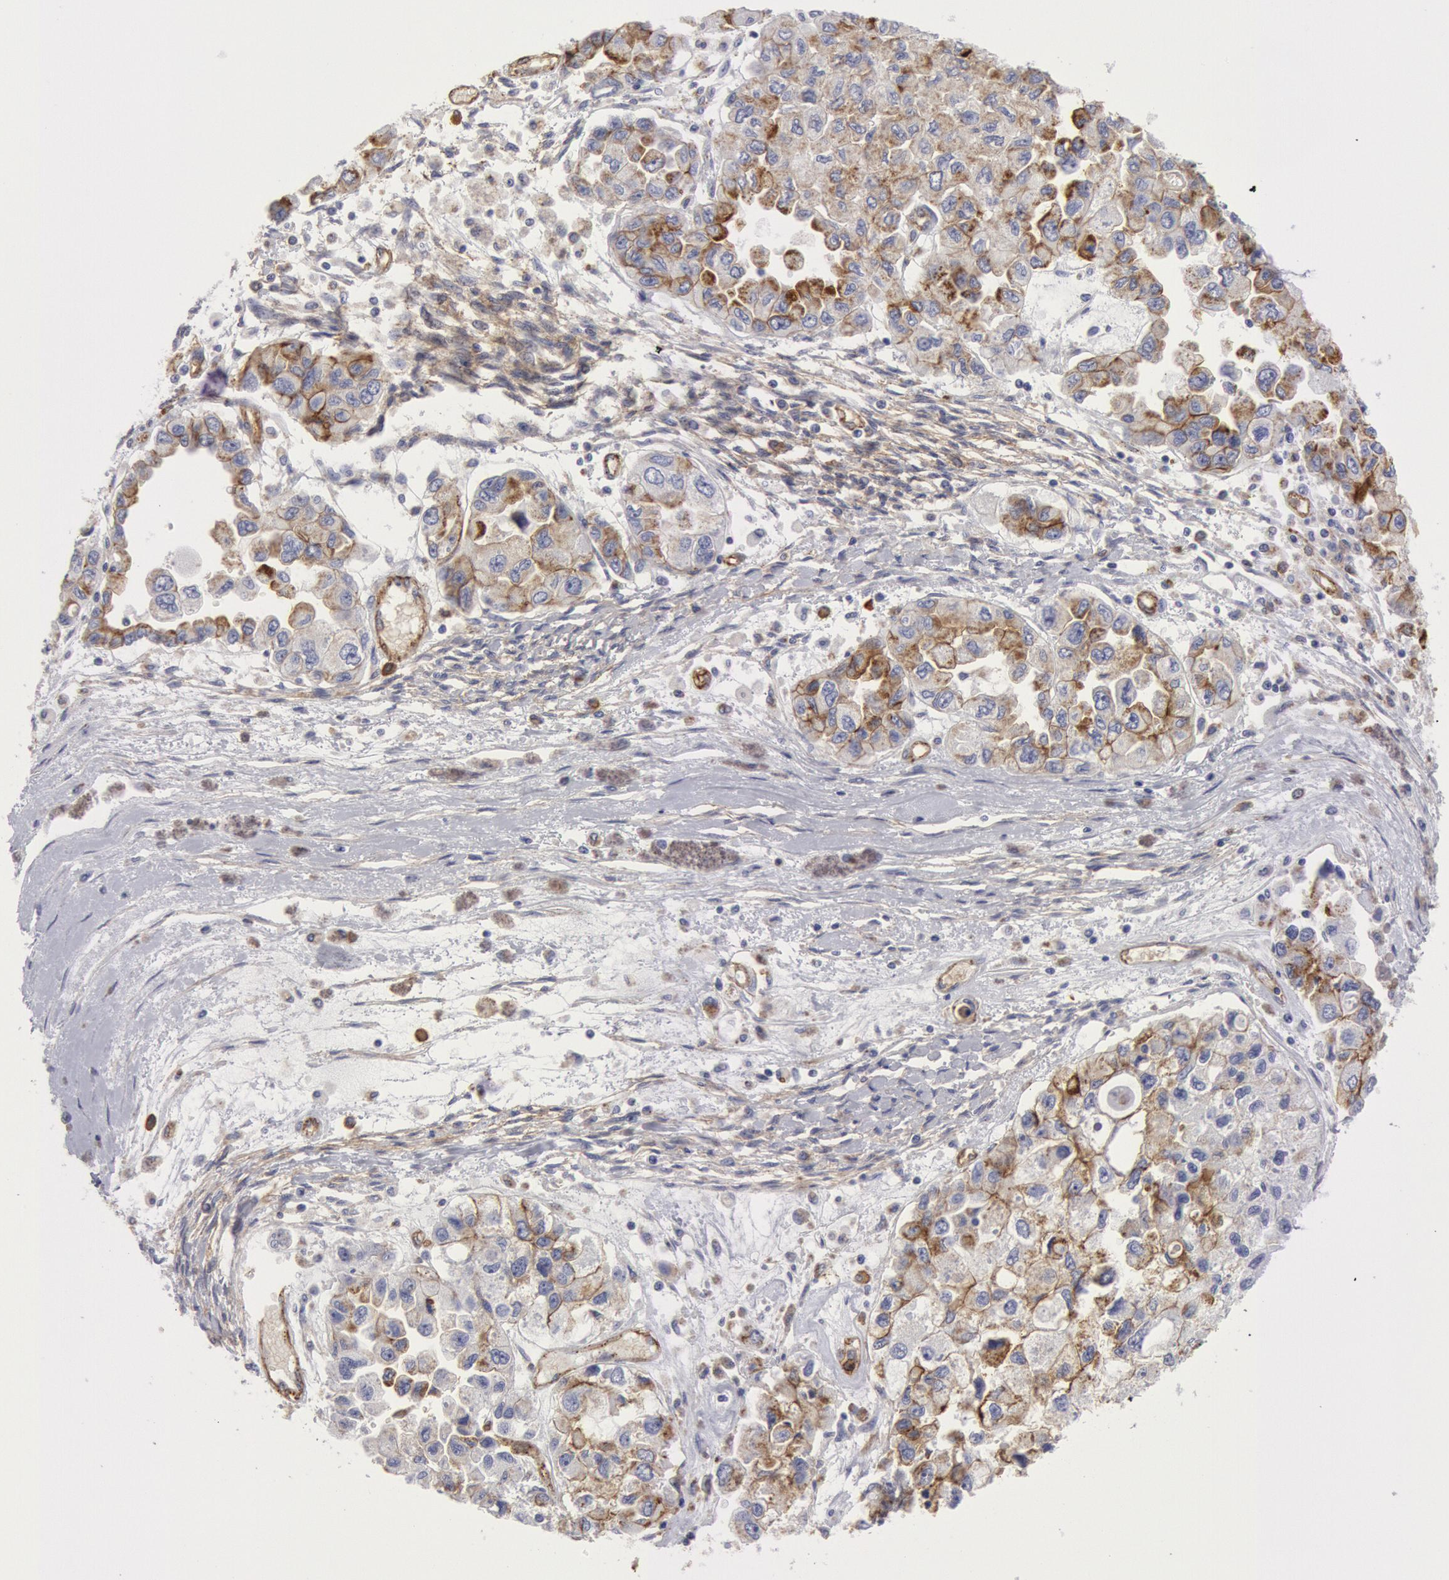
{"staining": {"intensity": "weak", "quantity": "<25%", "location": "cytoplasmic/membranous"}, "tissue": "ovarian cancer", "cell_type": "Tumor cells", "image_type": "cancer", "snomed": [{"axis": "morphology", "description": "Cystadenocarcinoma, serous, NOS"}, {"axis": "topography", "description": "Ovary"}], "caption": "This photomicrograph is of ovarian cancer stained with immunohistochemistry (IHC) to label a protein in brown with the nuclei are counter-stained blue. There is no expression in tumor cells.", "gene": "FLOT1", "patient": {"sex": "female", "age": 84}}